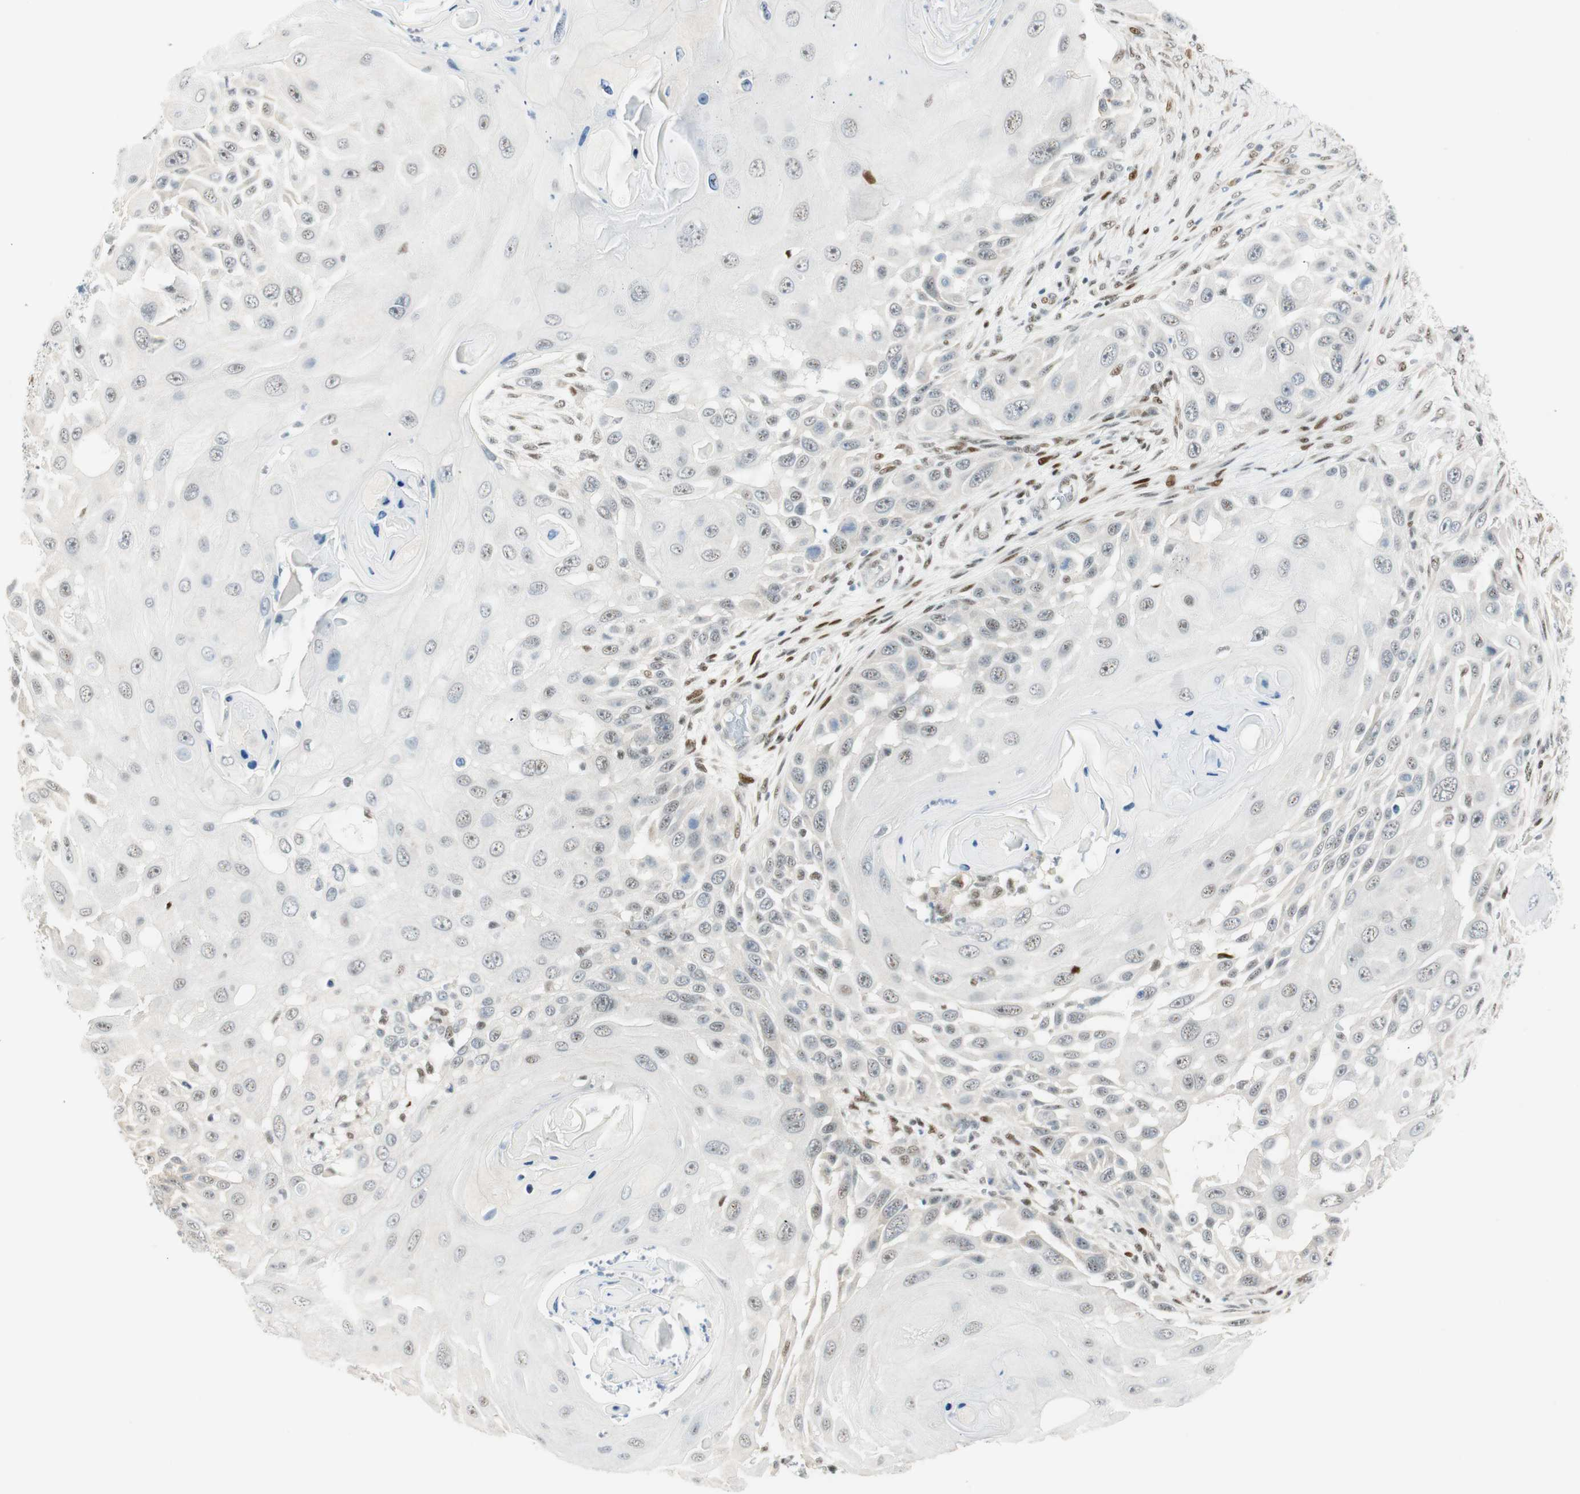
{"staining": {"intensity": "negative", "quantity": "none", "location": "none"}, "tissue": "skin cancer", "cell_type": "Tumor cells", "image_type": "cancer", "snomed": [{"axis": "morphology", "description": "Squamous cell carcinoma, NOS"}, {"axis": "topography", "description": "Skin"}], "caption": "Immunohistochemistry image of skin cancer (squamous cell carcinoma) stained for a protein (brown), which exhibits no staining in tumor cells.", "gene": "MSX2", "patient": {"sex": "female", "age": 44}}